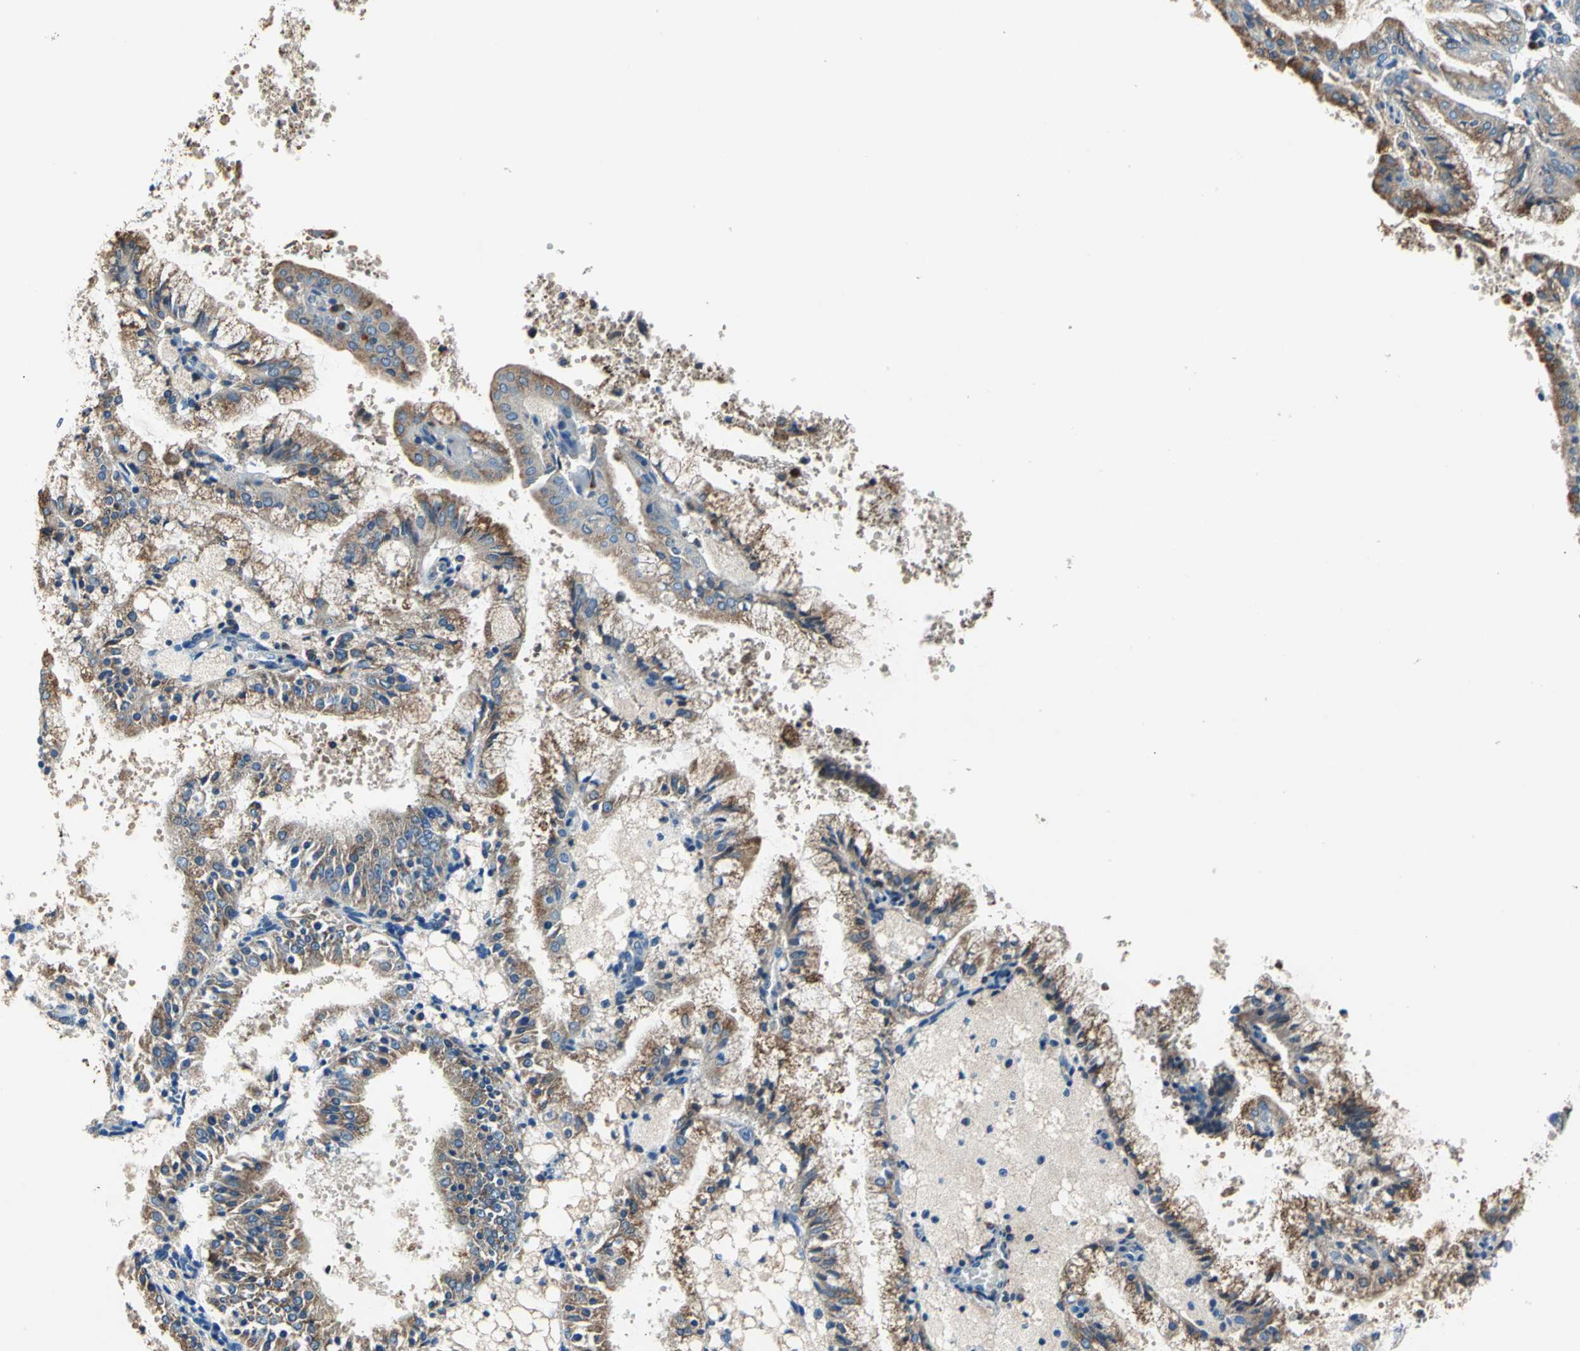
{"staining": {"intensity": "strong", "quantity": ">75%", "location": "cytoplasmic/membranous"}, "tissue": "endometrial cancer", "cell_type": "Tumor cells", "image_type": "cancer", "snomed": [{"axis": "morphology", "description": "Adenocarcinoma, NOS"}, {"axis": "topography", "description": "Endometrium"}], "caption": "An IHC photomicrograph of neoplastic tissue is shown. Protein staining in brown labels strong cytoplasmic/membranous positivity in adenocarcinoma (endometrial) within tumor cells.", "gene": "SEPTIN6", "patient": {"sex": "female", "age": 63}}